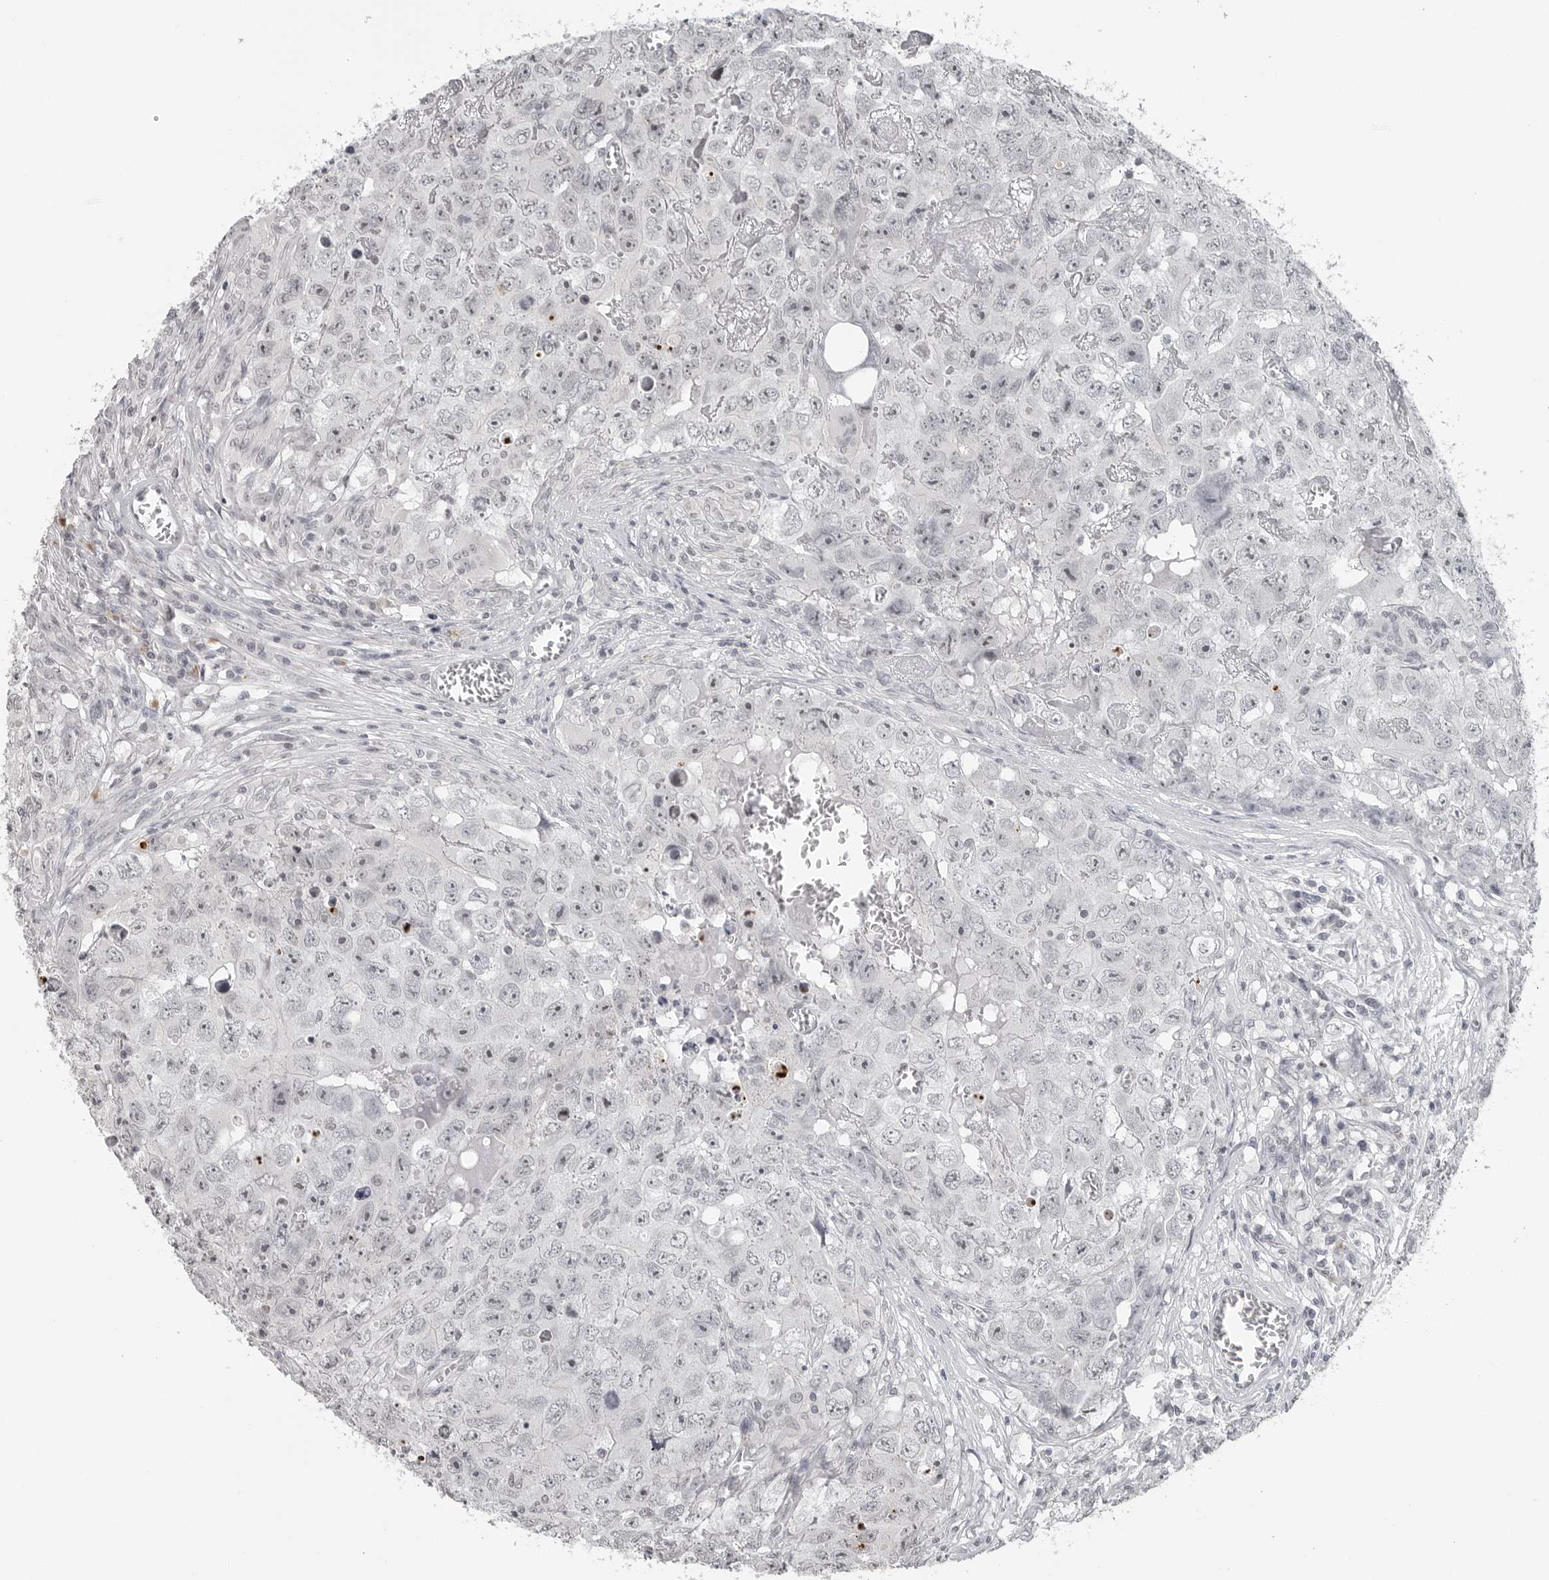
{"staining": {"intensity": "negative", "quantity": "none", "location": "none"}, "tissue": "testis cancer", "cell_type": "Tumor cells", "image_type": "cancer", "snomed": [{"axis": "morphology", "description": "Seminoma, NOS"}, {"axis": "morphology", "description": "Carcinoma, Embryonal, NOS"}, {"axis": "topography", "description": "Testis"}], "caption": "This is a photomicrograph of IHC staining of embryonal carcinoma (testis), which shows no positivity in tumor cells.", "gene": "DDX54", "patient": {"sex": "male", "age": 43}}